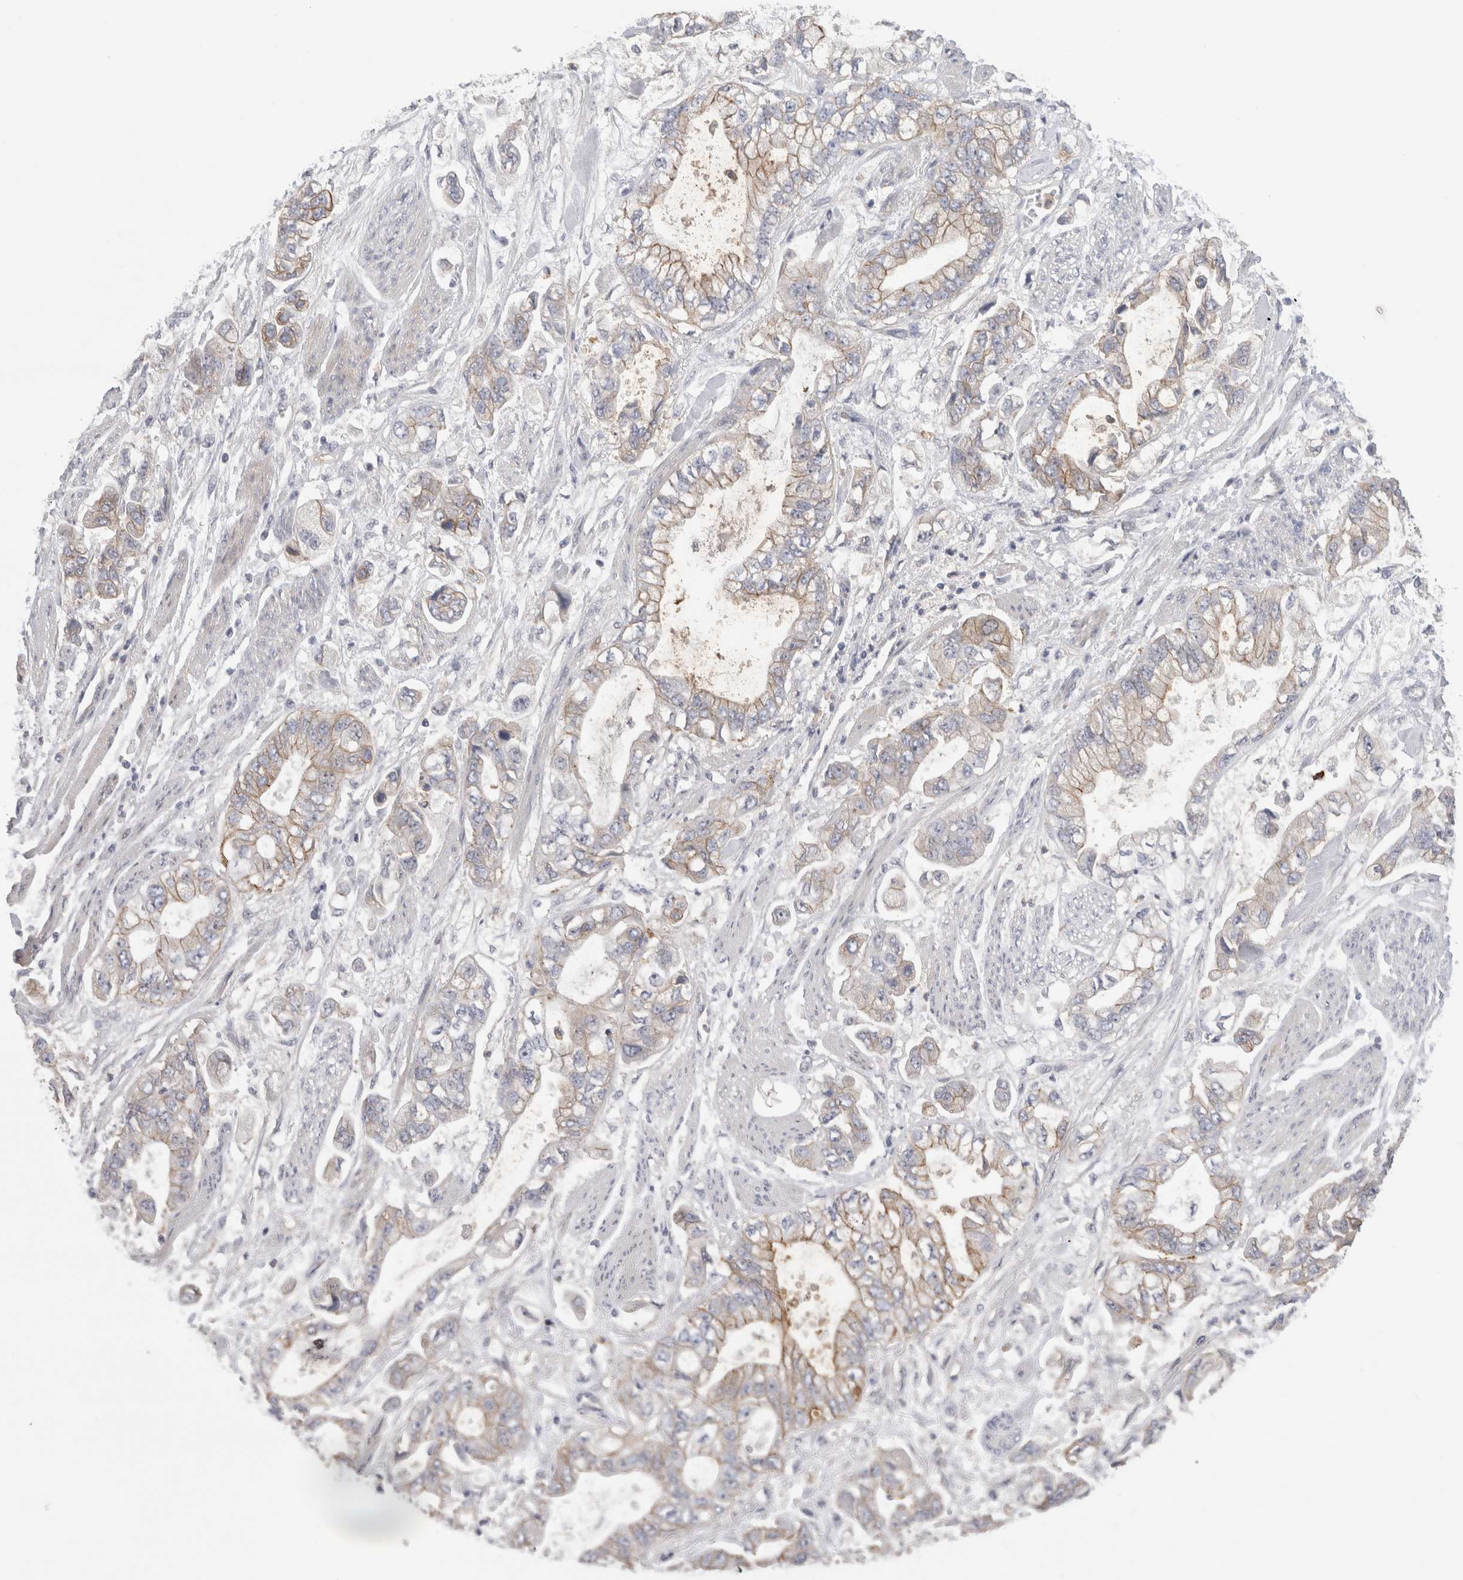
{"staining": {"intensity": "weak", "quantity": "25%-75%", "location": "cytoplasmic/membranous"}, "tissue": "stomach cancer", "cell_type": "Tumor cells", "image_type": "cancer", "snomed": [{"axis": "morphology", "description": "Normal tissue, NOS"}, {"axis": "morphology", "description": "Adenocarcinoma, NOS"}, {"axis": "topography", "description": "Stomach"}], "caption": "About 25%-75% of tumor cells in stomach cancer demonstrate weak cytoplasmic/membranous protein positivity as visualized by brown immunohistochemical staining.", "gene": "VANGL1", "patient": {"sex": "male", "age": 62}}